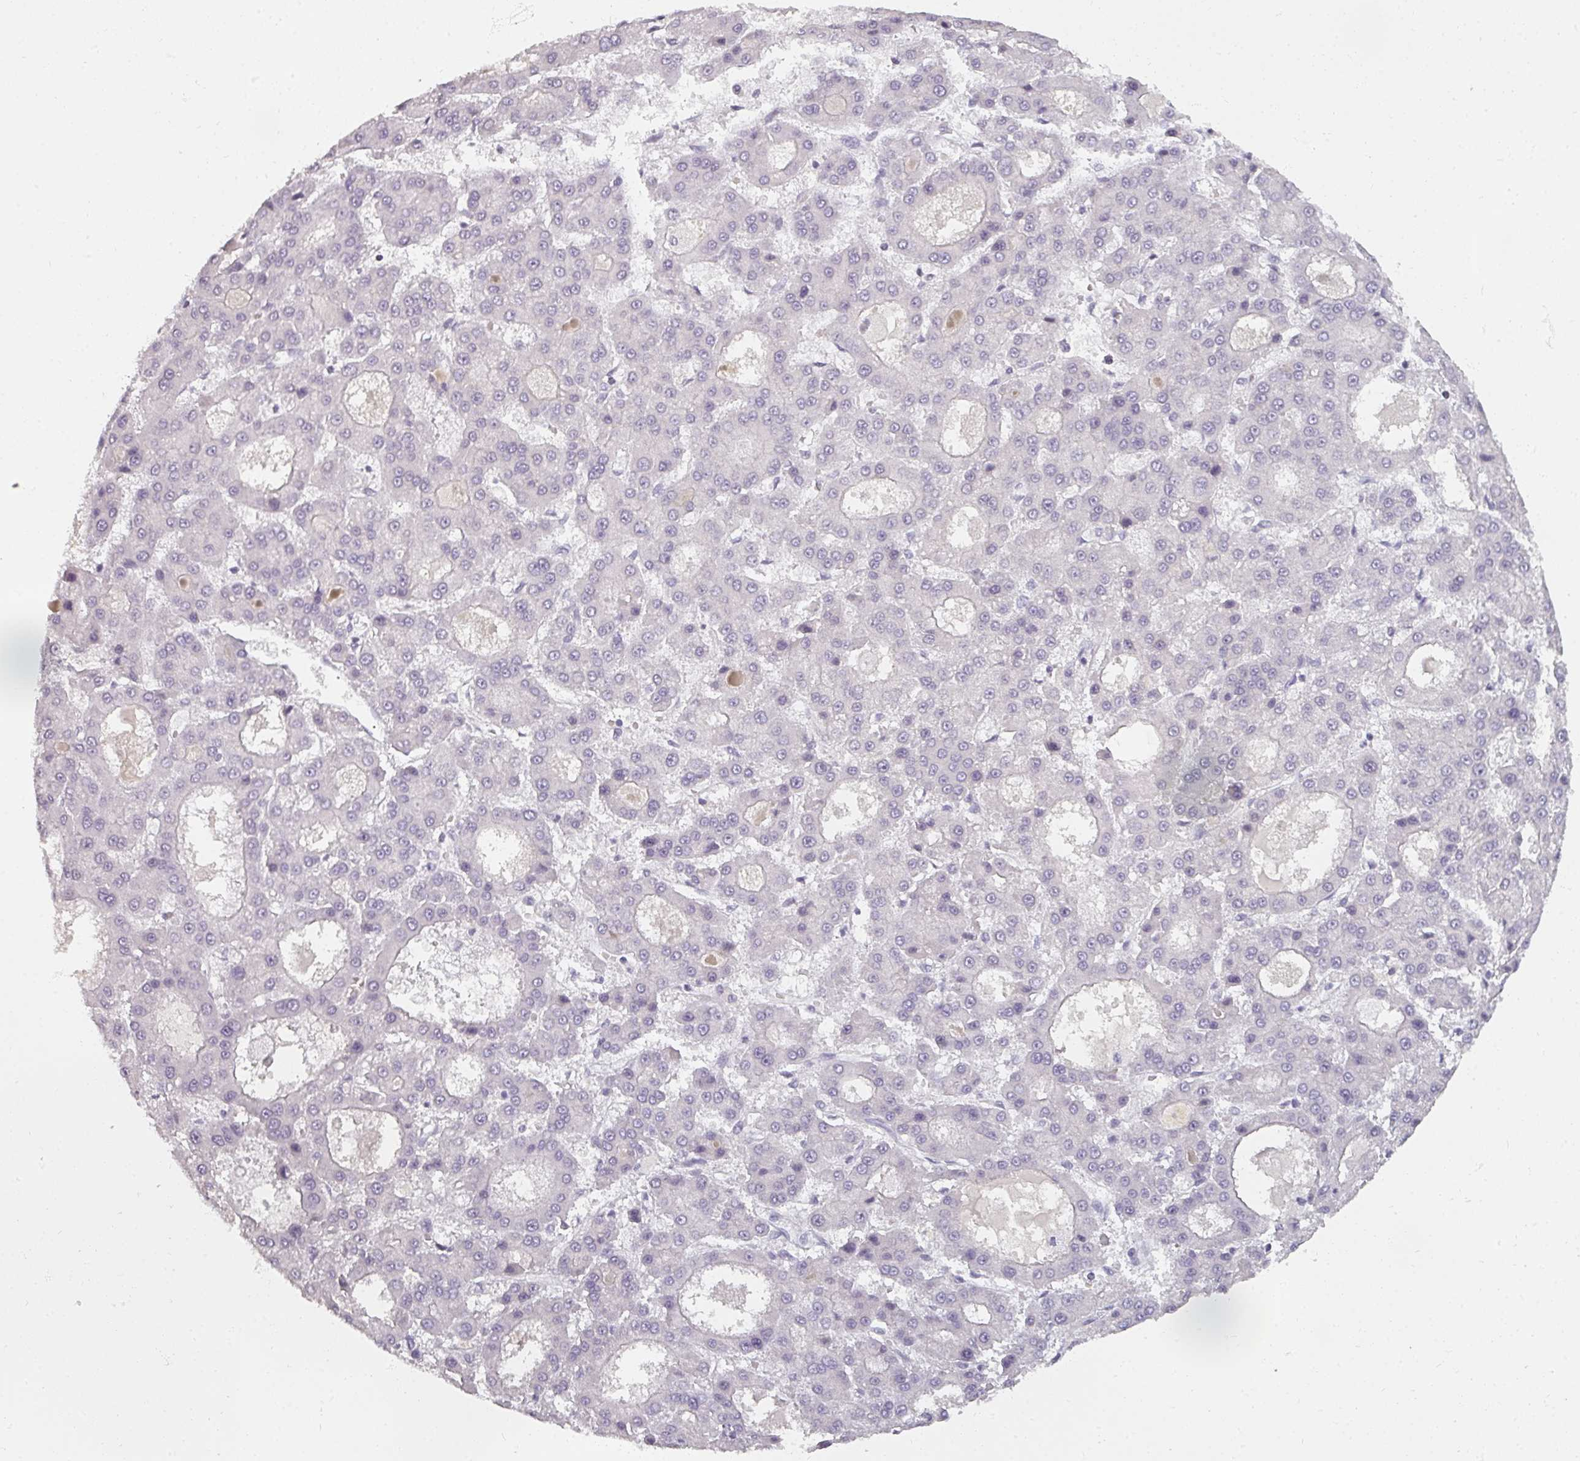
{"staining": {"intensity": "negative", "quantity": "none", "location": "none"}, "tissue": "liver cancer", "cell_type": "Tumor cells", "image_type": "cancer", "snomed": [{"axis": "morphology", "description": "Carcinoma, Hepatocellular, NOS"}, {"axis": "topography", "description": "Liver"}], "caption": "The immunohistochemistry (IHC) histopathology image has no significant staining in tumor cells of hepatocellular carcinoma (liver) tissue.", "gene": "REG3G", "patient": {"sex": "male", "age": 70}}